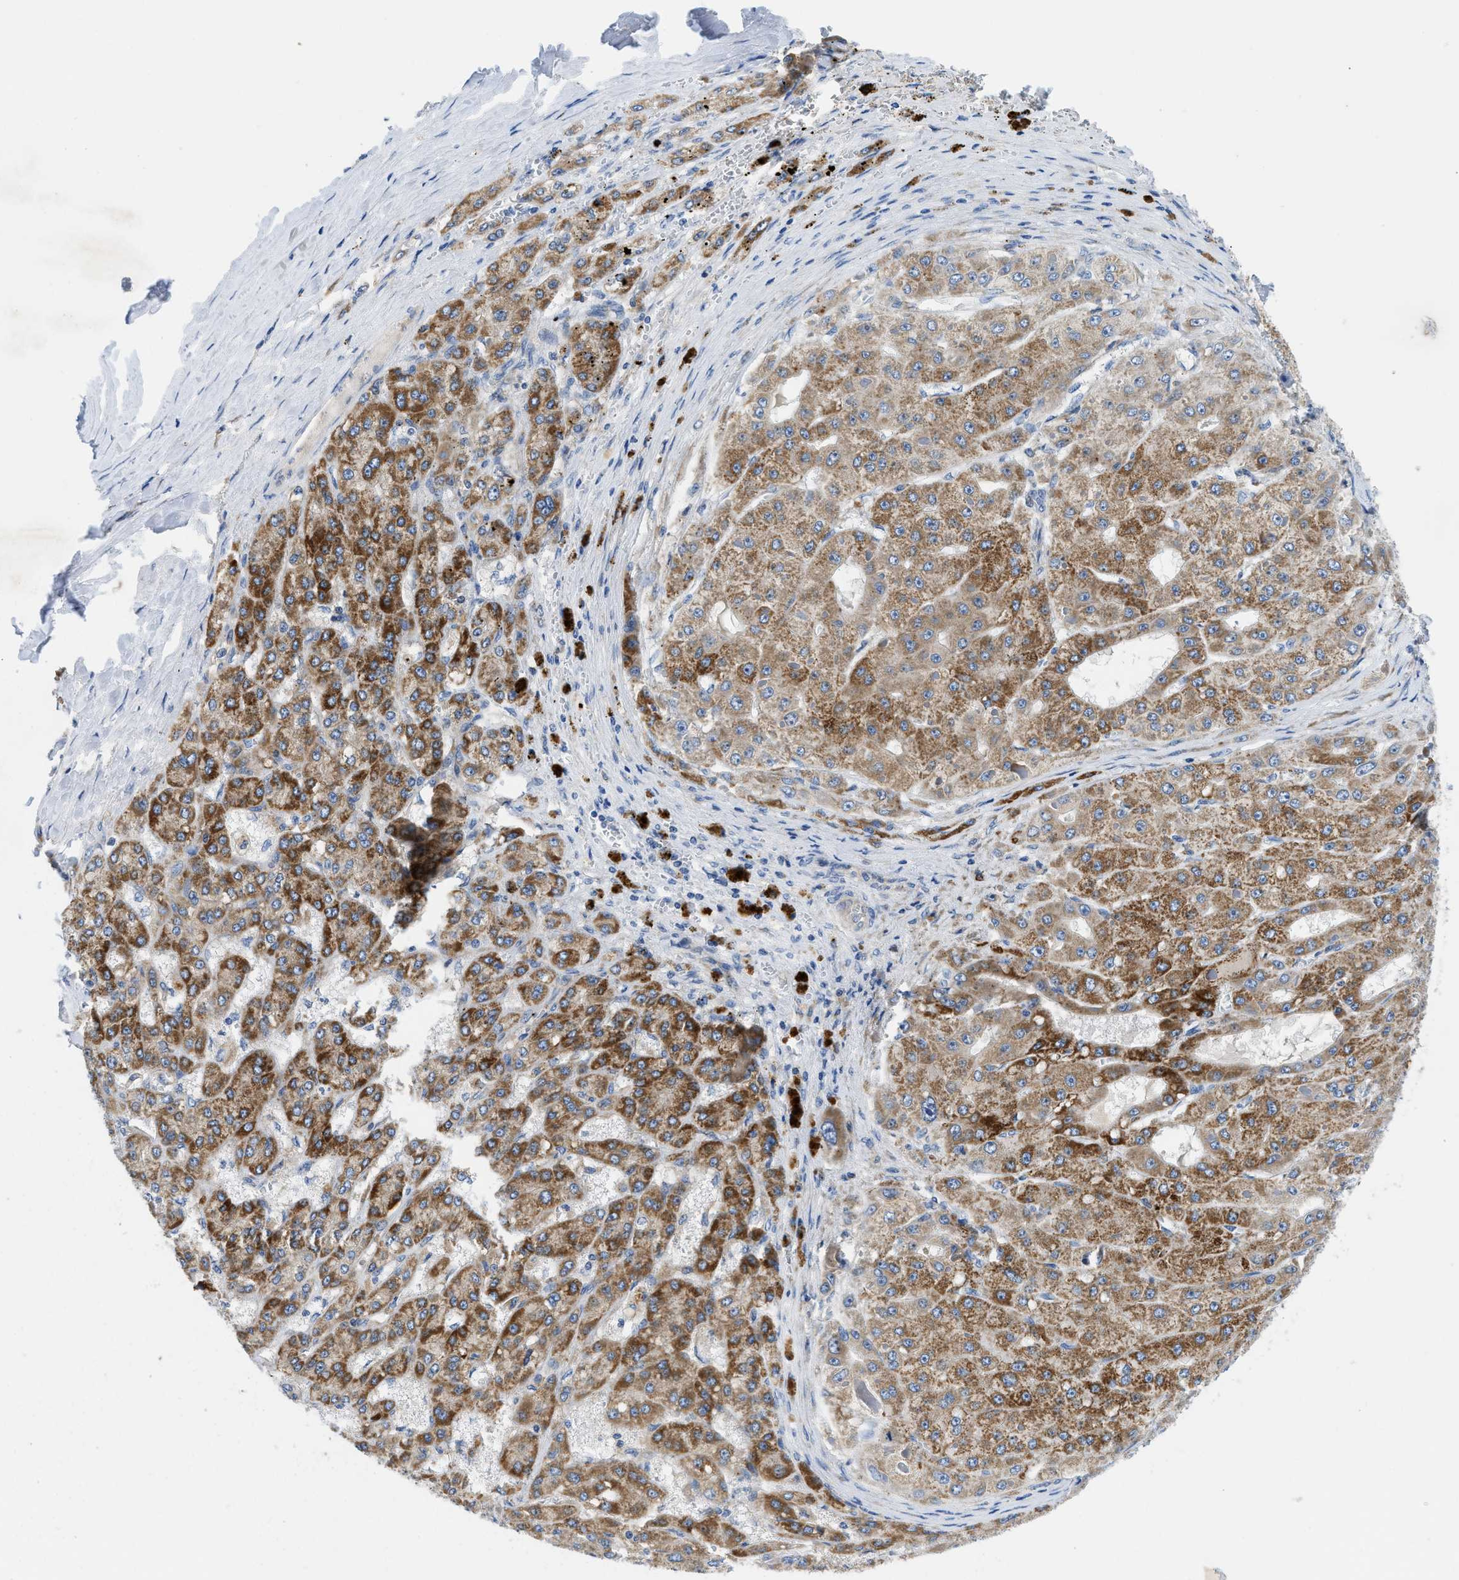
{"staining": {"intensity": "moderate", "quantity": ">75%", "location": "cytoplasmic/membranous"}, "tissue": "liver cancer", "cell_type": "Tumor cells", "image_type": "cancer", "snomed": [{"axis": "morphology", "description": "Carcinoma, Hepatocellular, NOS"}, {"axis": "topography", "description": "Liver"}], "caption": "Moderate cytoplasmic/membranous positivity for a protein is identified in approximately >75% of tumor cells of liver hepatocellular carcinoma using immunohistochemistry (IHC).", "gene": "IKBKE", "patient": {"sex": "female", "age": 73}}